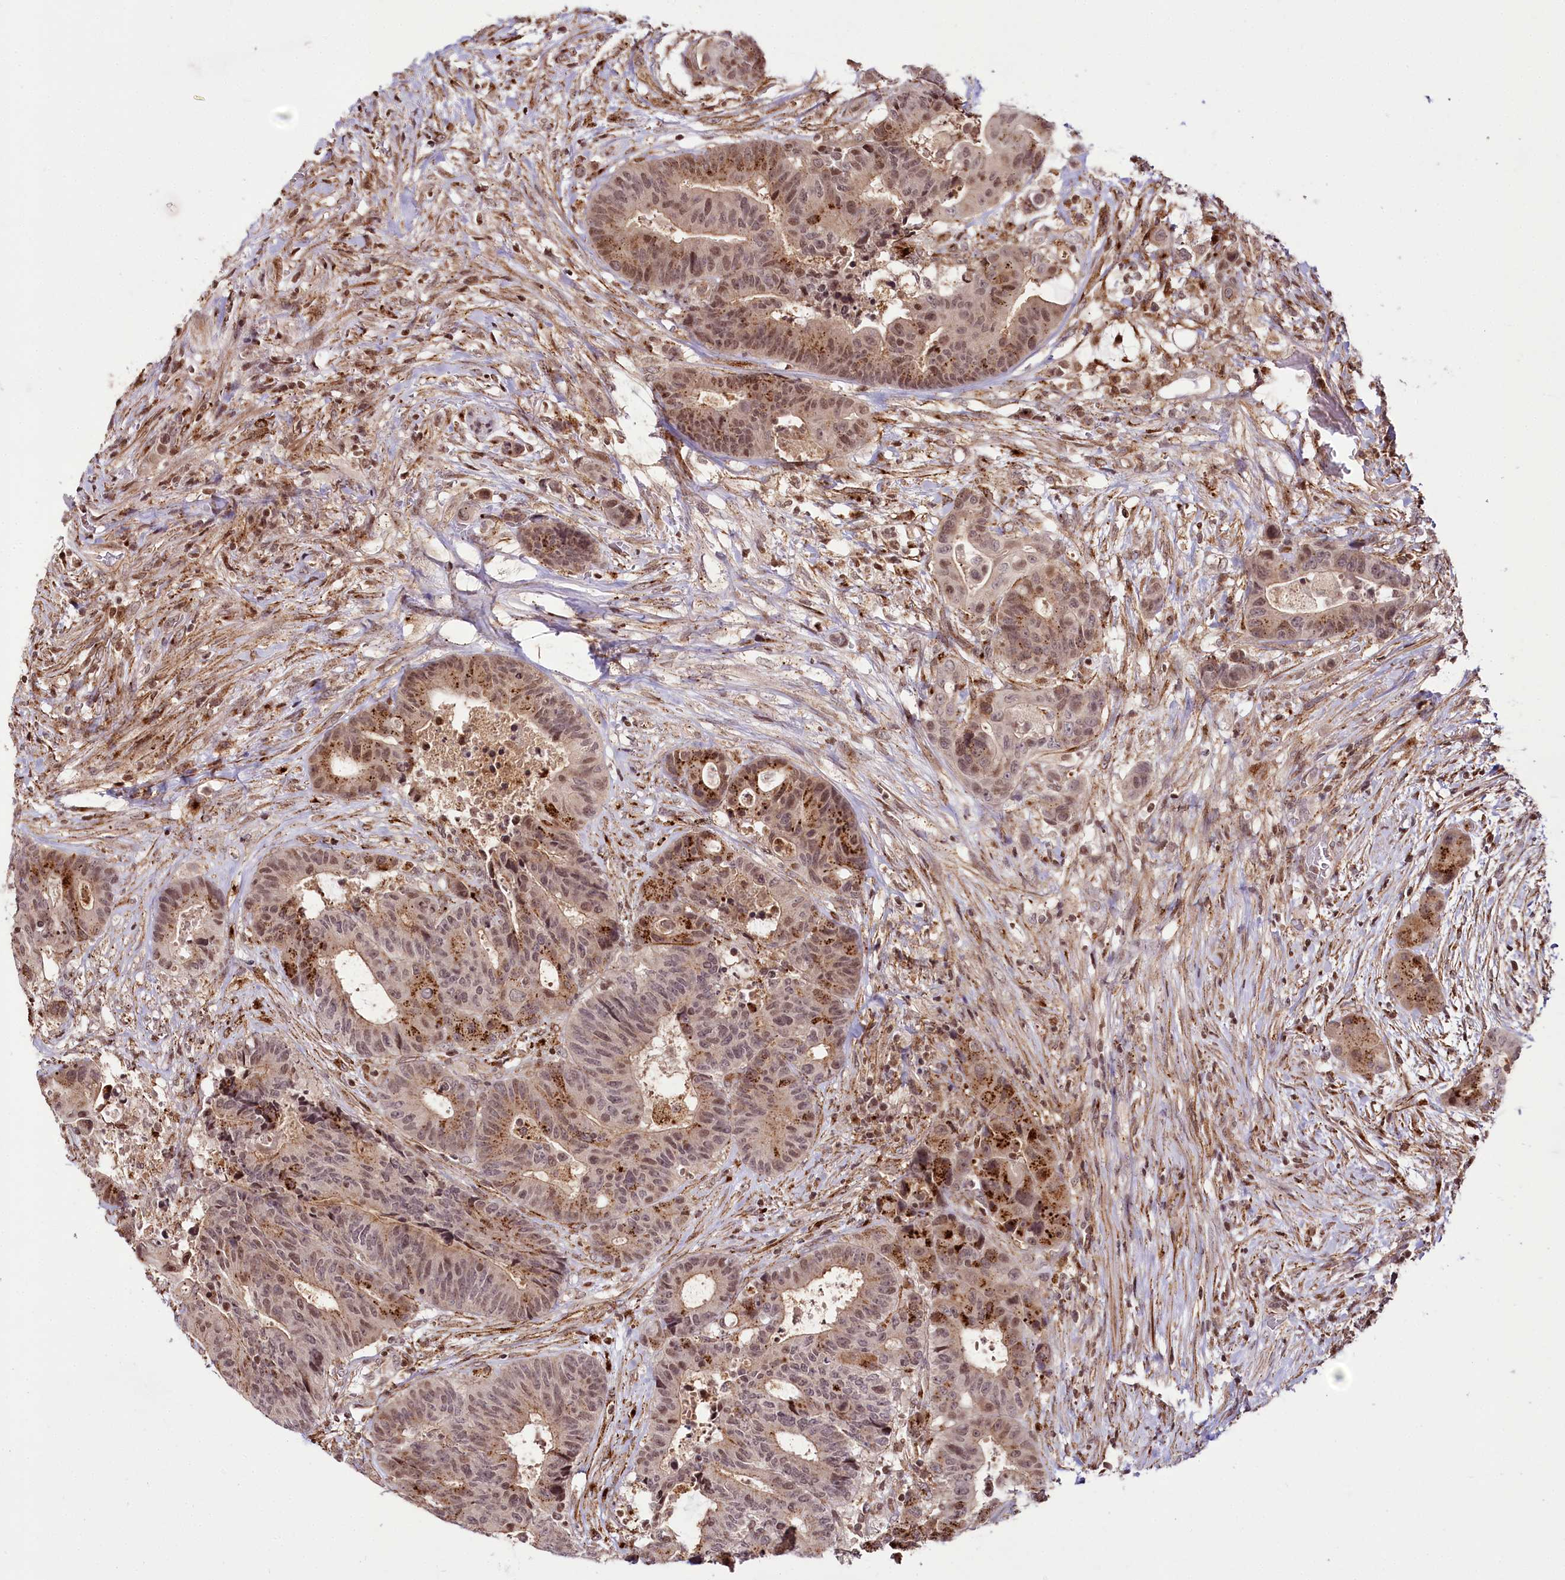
{"staining": {"intensity": "moderate", "quantity": ">75%", "location": "cytoplasmic/membranous,nuclear"}, "tissue": "colorectal cancer", "cell_type": "Tumor cells", "image_type": "cancer", "snomed": [{"axis": "morphology", "description": "Adenocarcinoma, NOS"}, {"axis": "topography", "description": "Rectum"}], "caption": "Moderate cytoplasmic/membranous and nuclear positivity is appreciated in approximately >75% of tumor cells in colorectal cancer.", "gene": "HOXC8", "patient": {"sex": "male", "age": 69}}